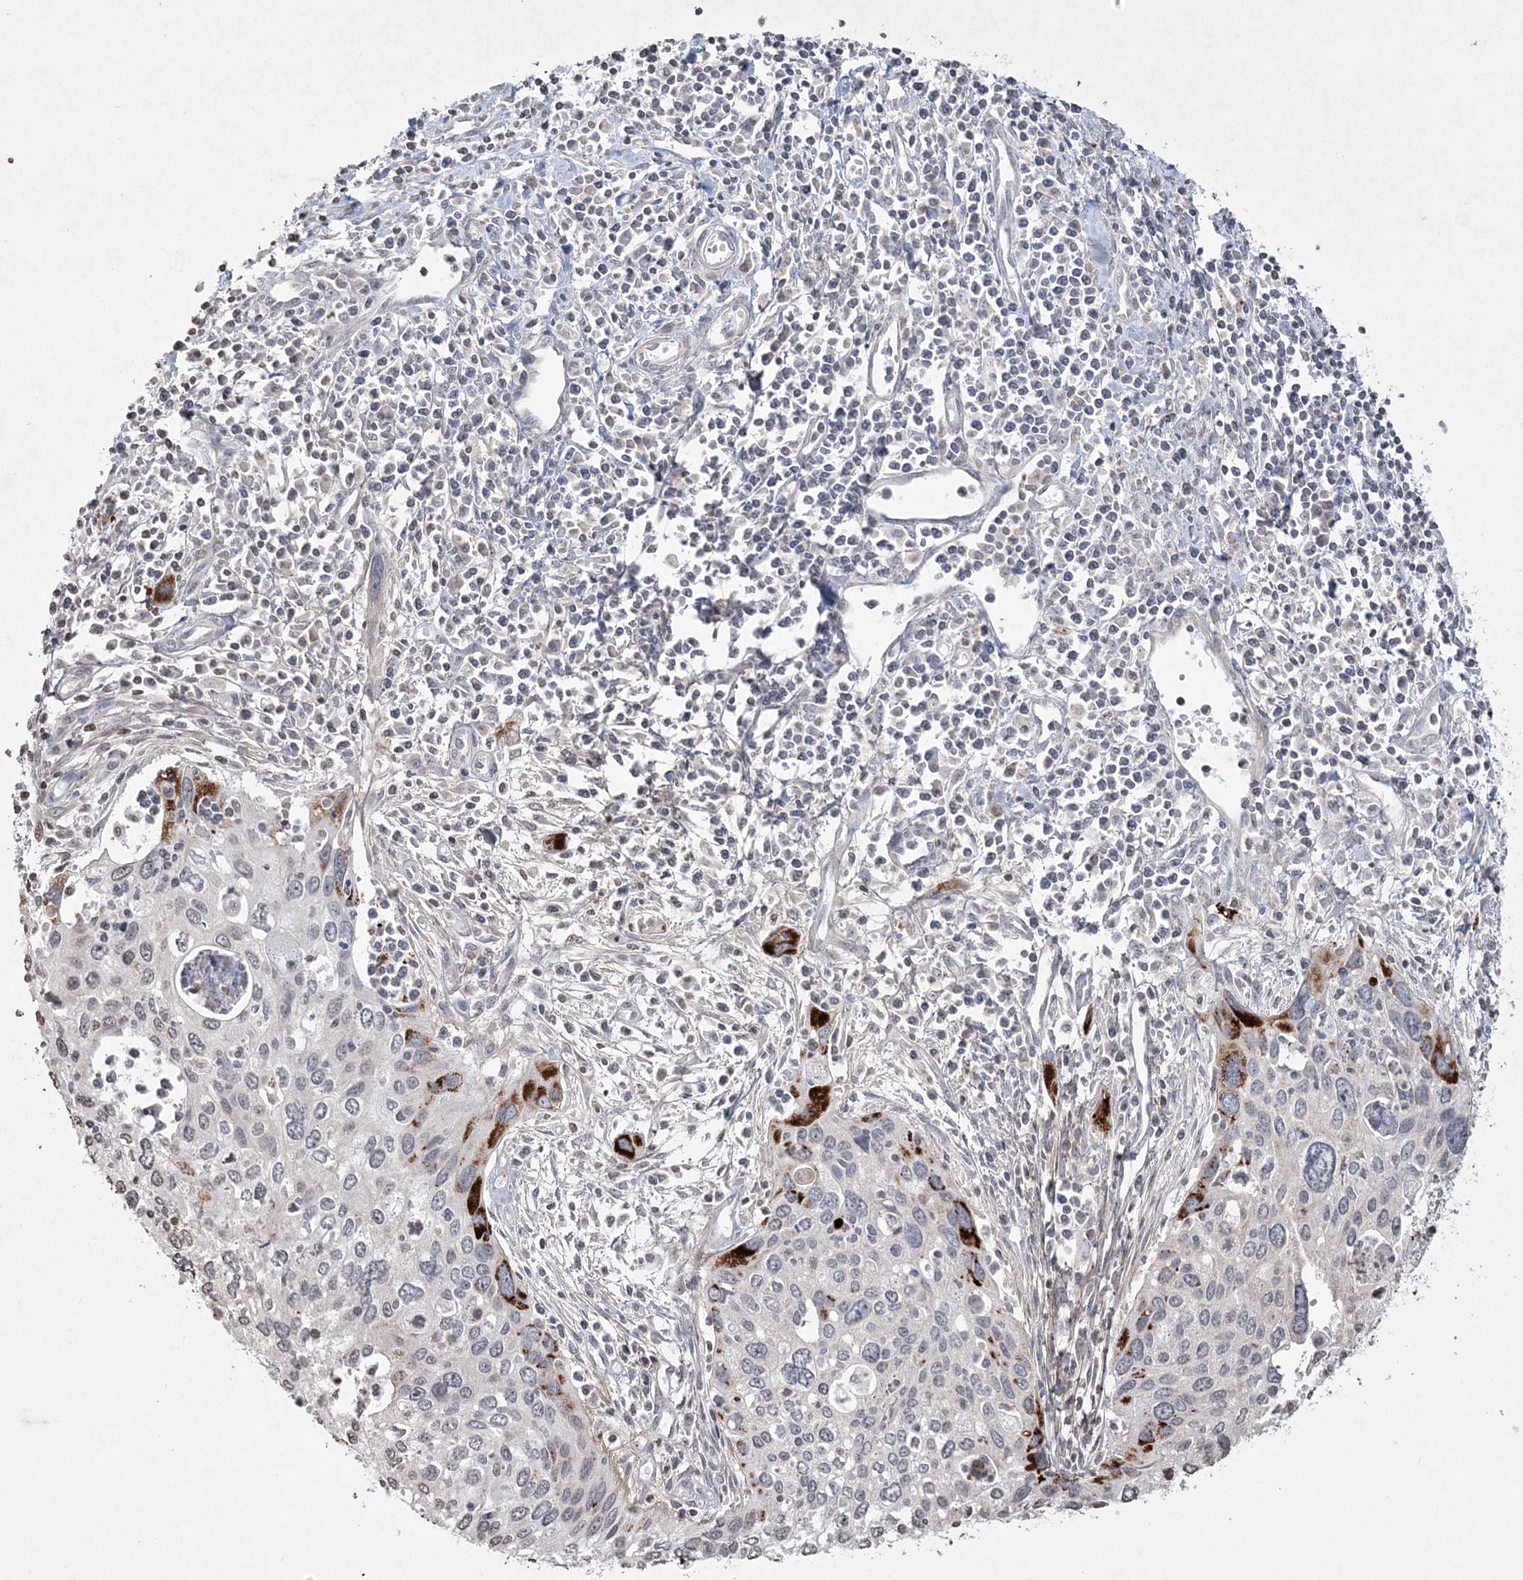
{"staining": {"intensity": "strong", "quantity": "<25%", "location": "cytoplasmic/membranous"}, "tissue": "cervical cancer", "cell_type": "Tumor cells", "image_type": "cancer", "snomed": [{"axis": "morphology", "description": "Squamous cell carcinoma, NOS"}, {"axis": "topography", "description": "Cervix"}], "caption": "Cervical cancer (squamous cell carcinoma) tissue shows strong cytoplasmic/membranous positivity in approximately <25% of tumor cells, visualized by immunohistochemistry.", "gene": "TTC7A", "patient": {"sex": "female", "age": 55}}